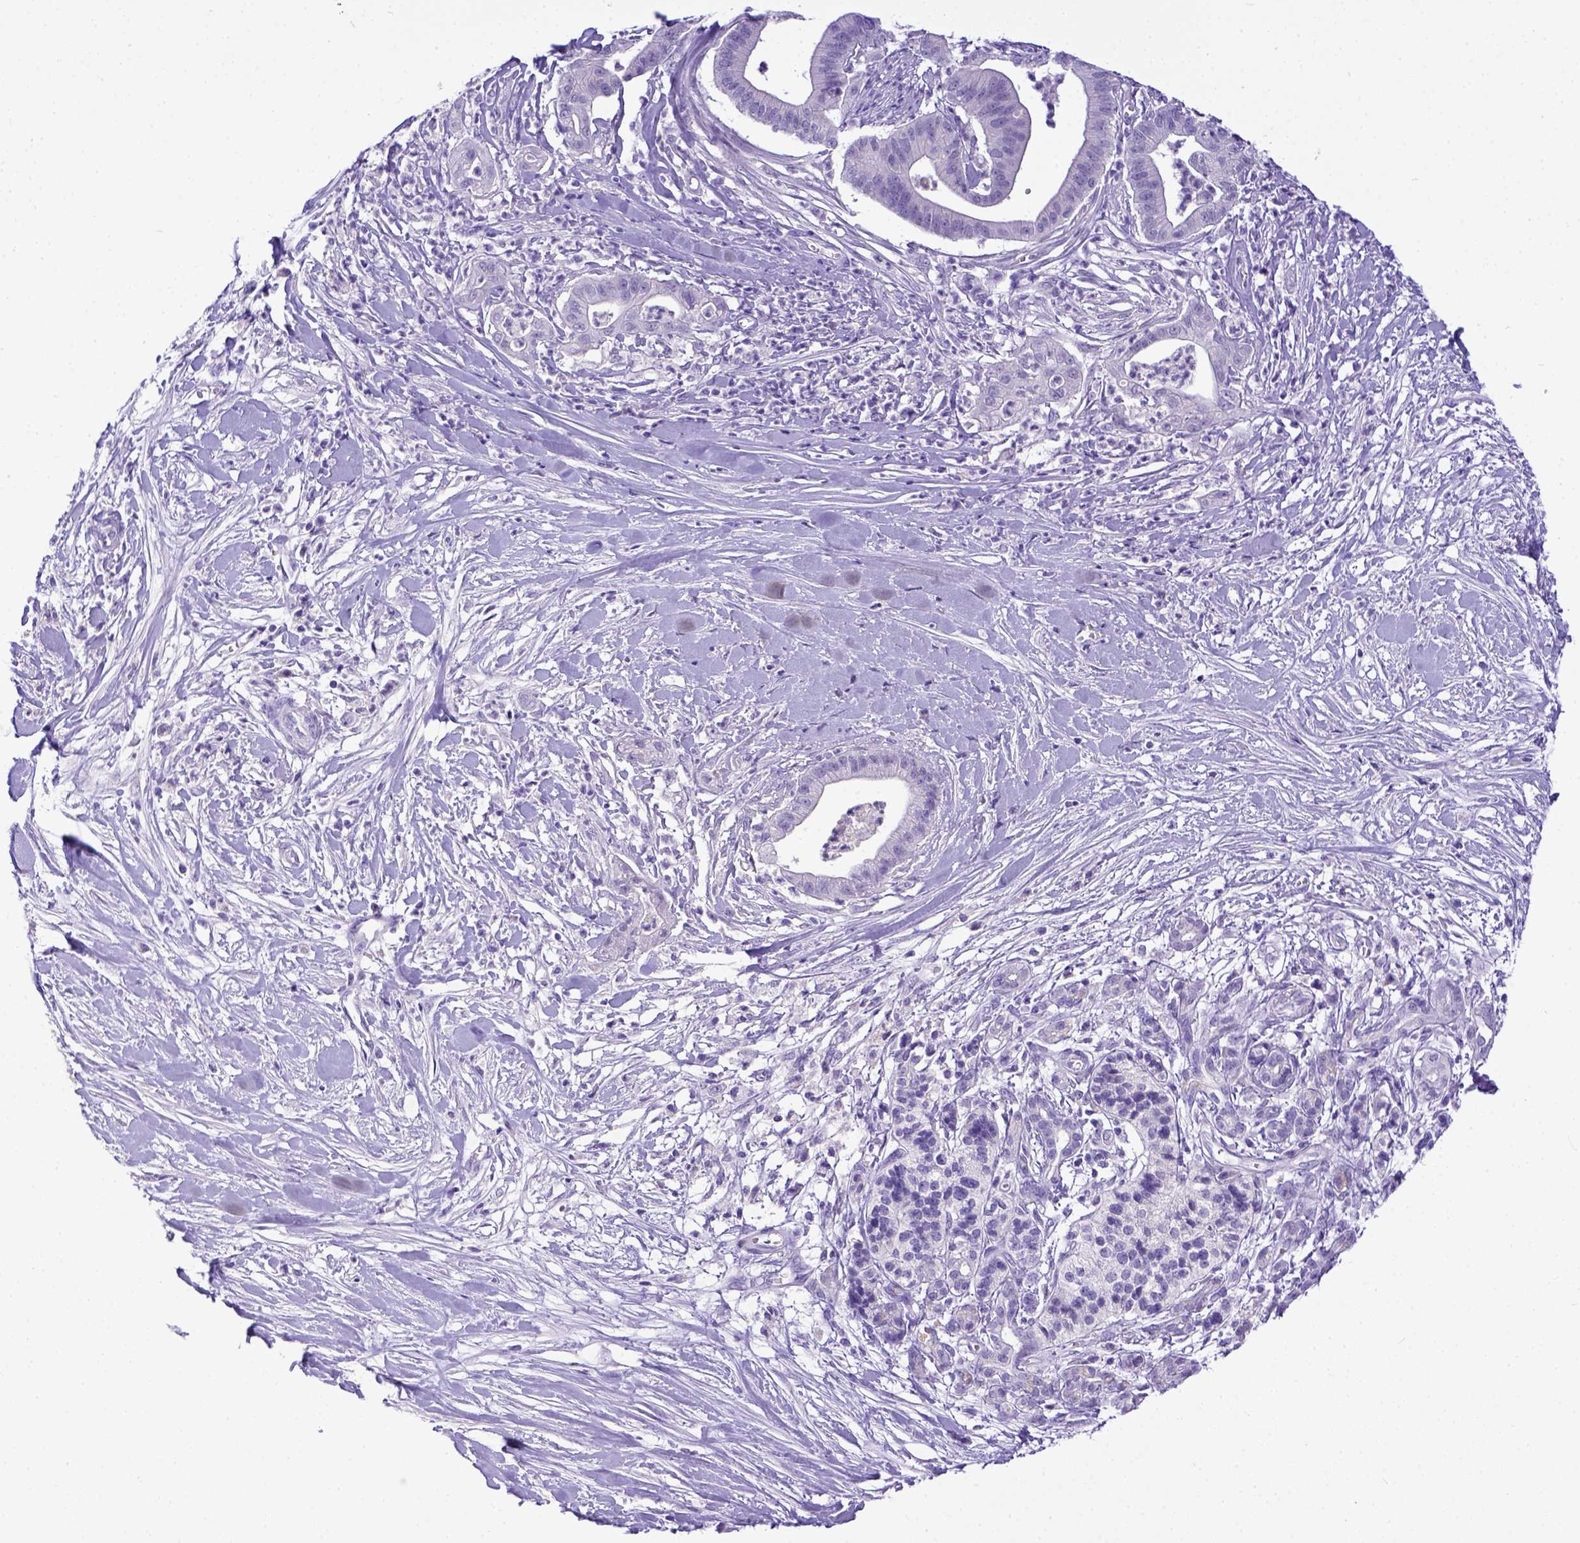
{"staining": {"intensity": "negative", "quantity": "none", "location": "none"}, "tissue": "pancreatic cancer", "cell_type": "Tumor cells", "image_type": "cancer", "snomed": [{"axis": "morphology", "description": "Normal tissue, NOS"}, {"axis": "morphology", "description": "Adenocarcinoma, NOS"}, {"axis": "topography", "description": "Lymph node"}, {"axis": "topography", "description": "Pancreas"}], "caption": "Immunohistochemistry (IHC) of pancreatic cancer reveals no positivity in tumor cells.", "gene": "ESR1", "patient": {"sex": "female", "age": 58}}